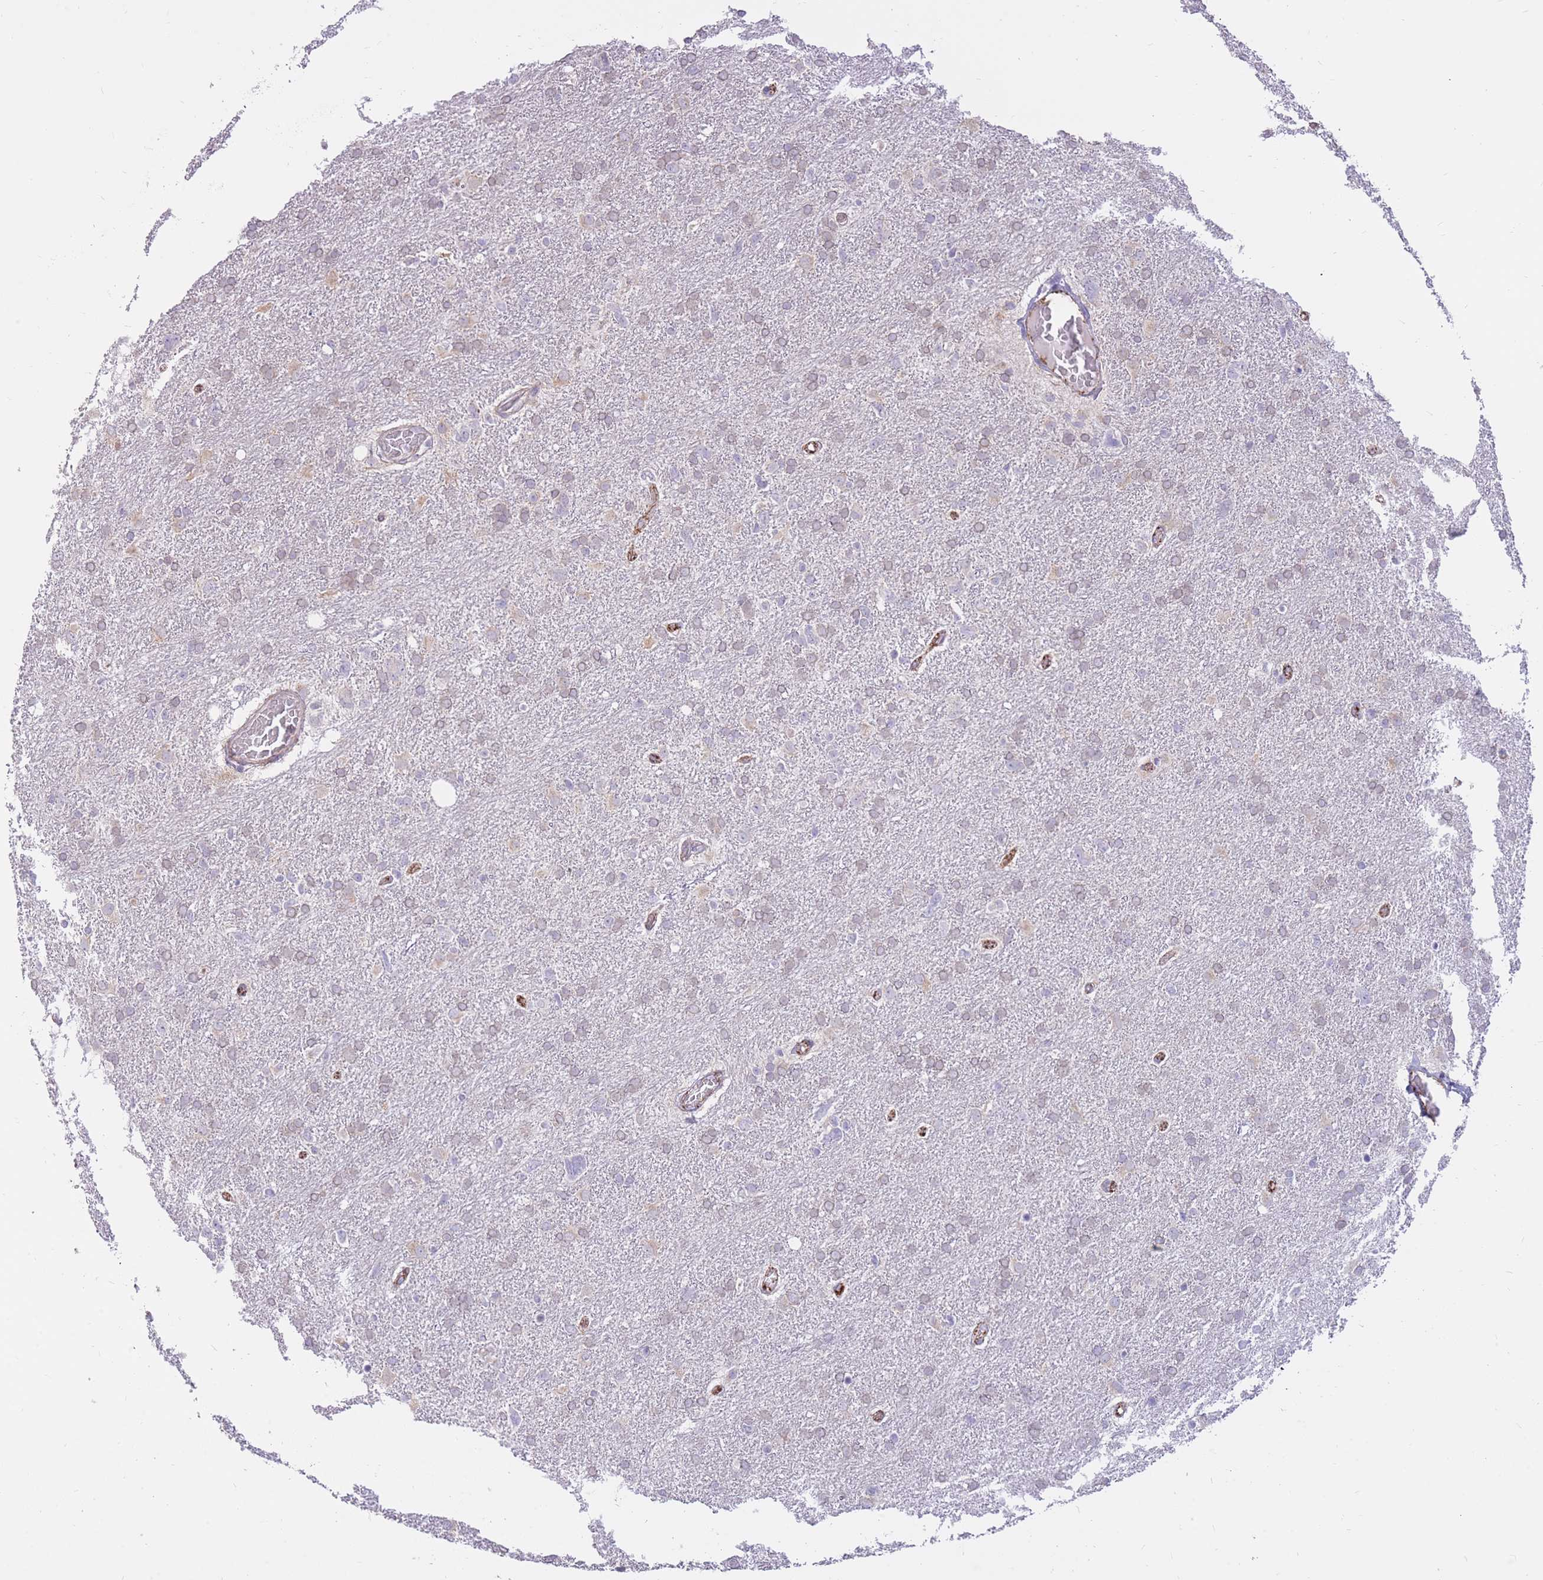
{"staining": {"intensity": "weak", "quantity": "<25%", "location": "cytoplasmic/membranous"}, "tissue": "glioma", "cell_type": "Tumor cells", "image_type": "cancer", "snomed": [{"axis": "morphology", "description": "Glioma, malignant, High grade"}, {"axis": "topography", "description": "Brain"}], "caption": "Tumor cells are negative for brown protein staining in glioma.", "gene": "RNF170", "patient": {"sex": "male", "age": 61}}